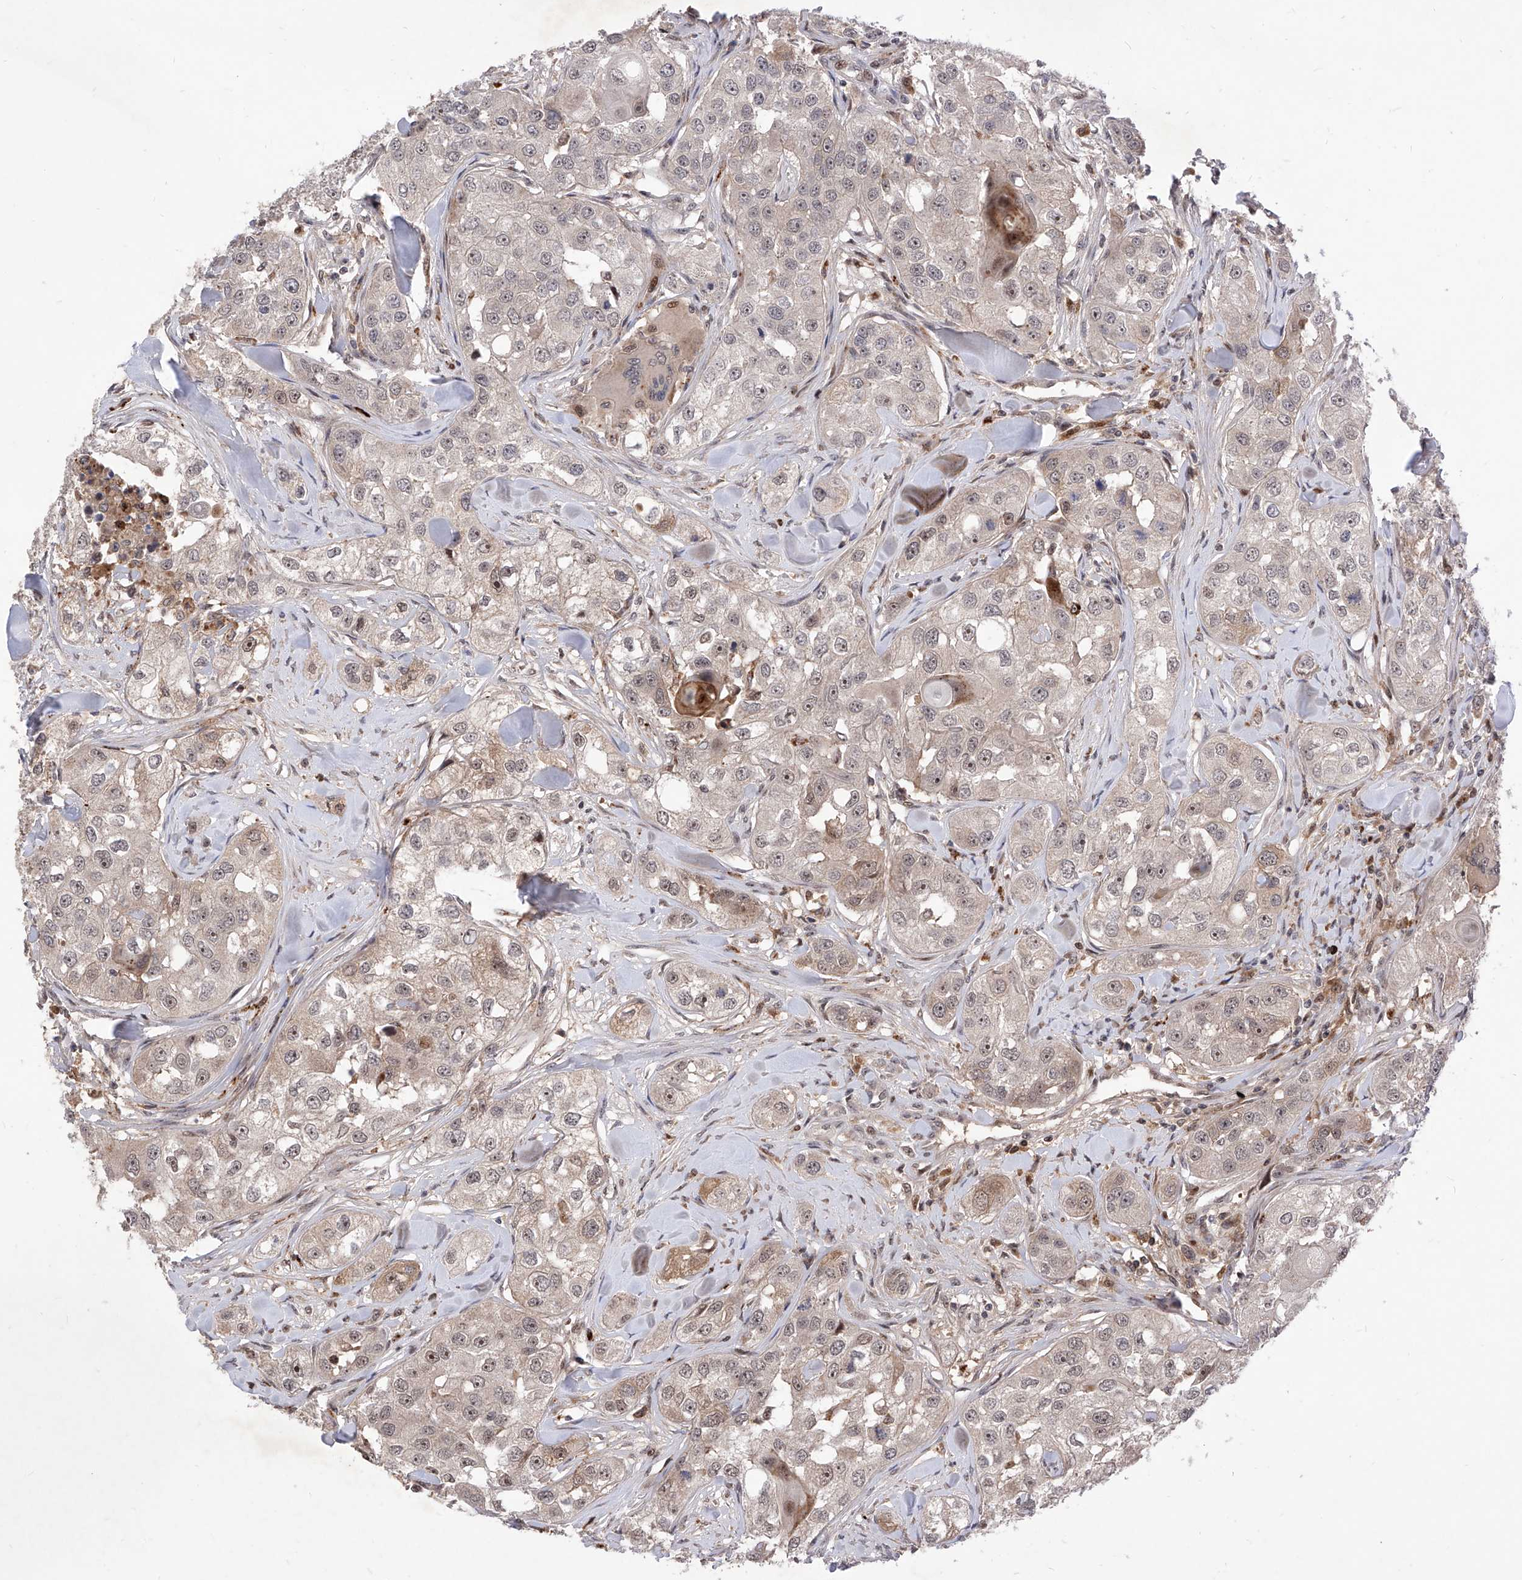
{"staining": {"intensity": "weak", "quantity": "25%-75%", "location": "nuclear"}, "tissue": "head and neck cancer", "cell_type": "Tumor cells", "image_type": "cancer", "snomed": [{"axis": "morphology", "description": "Normal tissue, NOS"}, {"axis": "morphology", "description": "Squamous cell carcinoma, NOS"}, {"axis": "topography", "description": "Skeletal muscle"}, {"axis": "topography", "description": "Head-Neck"}], "caption": "Protein staining by immunohistochemistry (IHC) displays weak nuclear staining in approximately 25%-75% of tumor cells in head and neck squamous cell carcinoma.", "gene": "LGR4", "patient": {"sex": "male", "age": 51}}